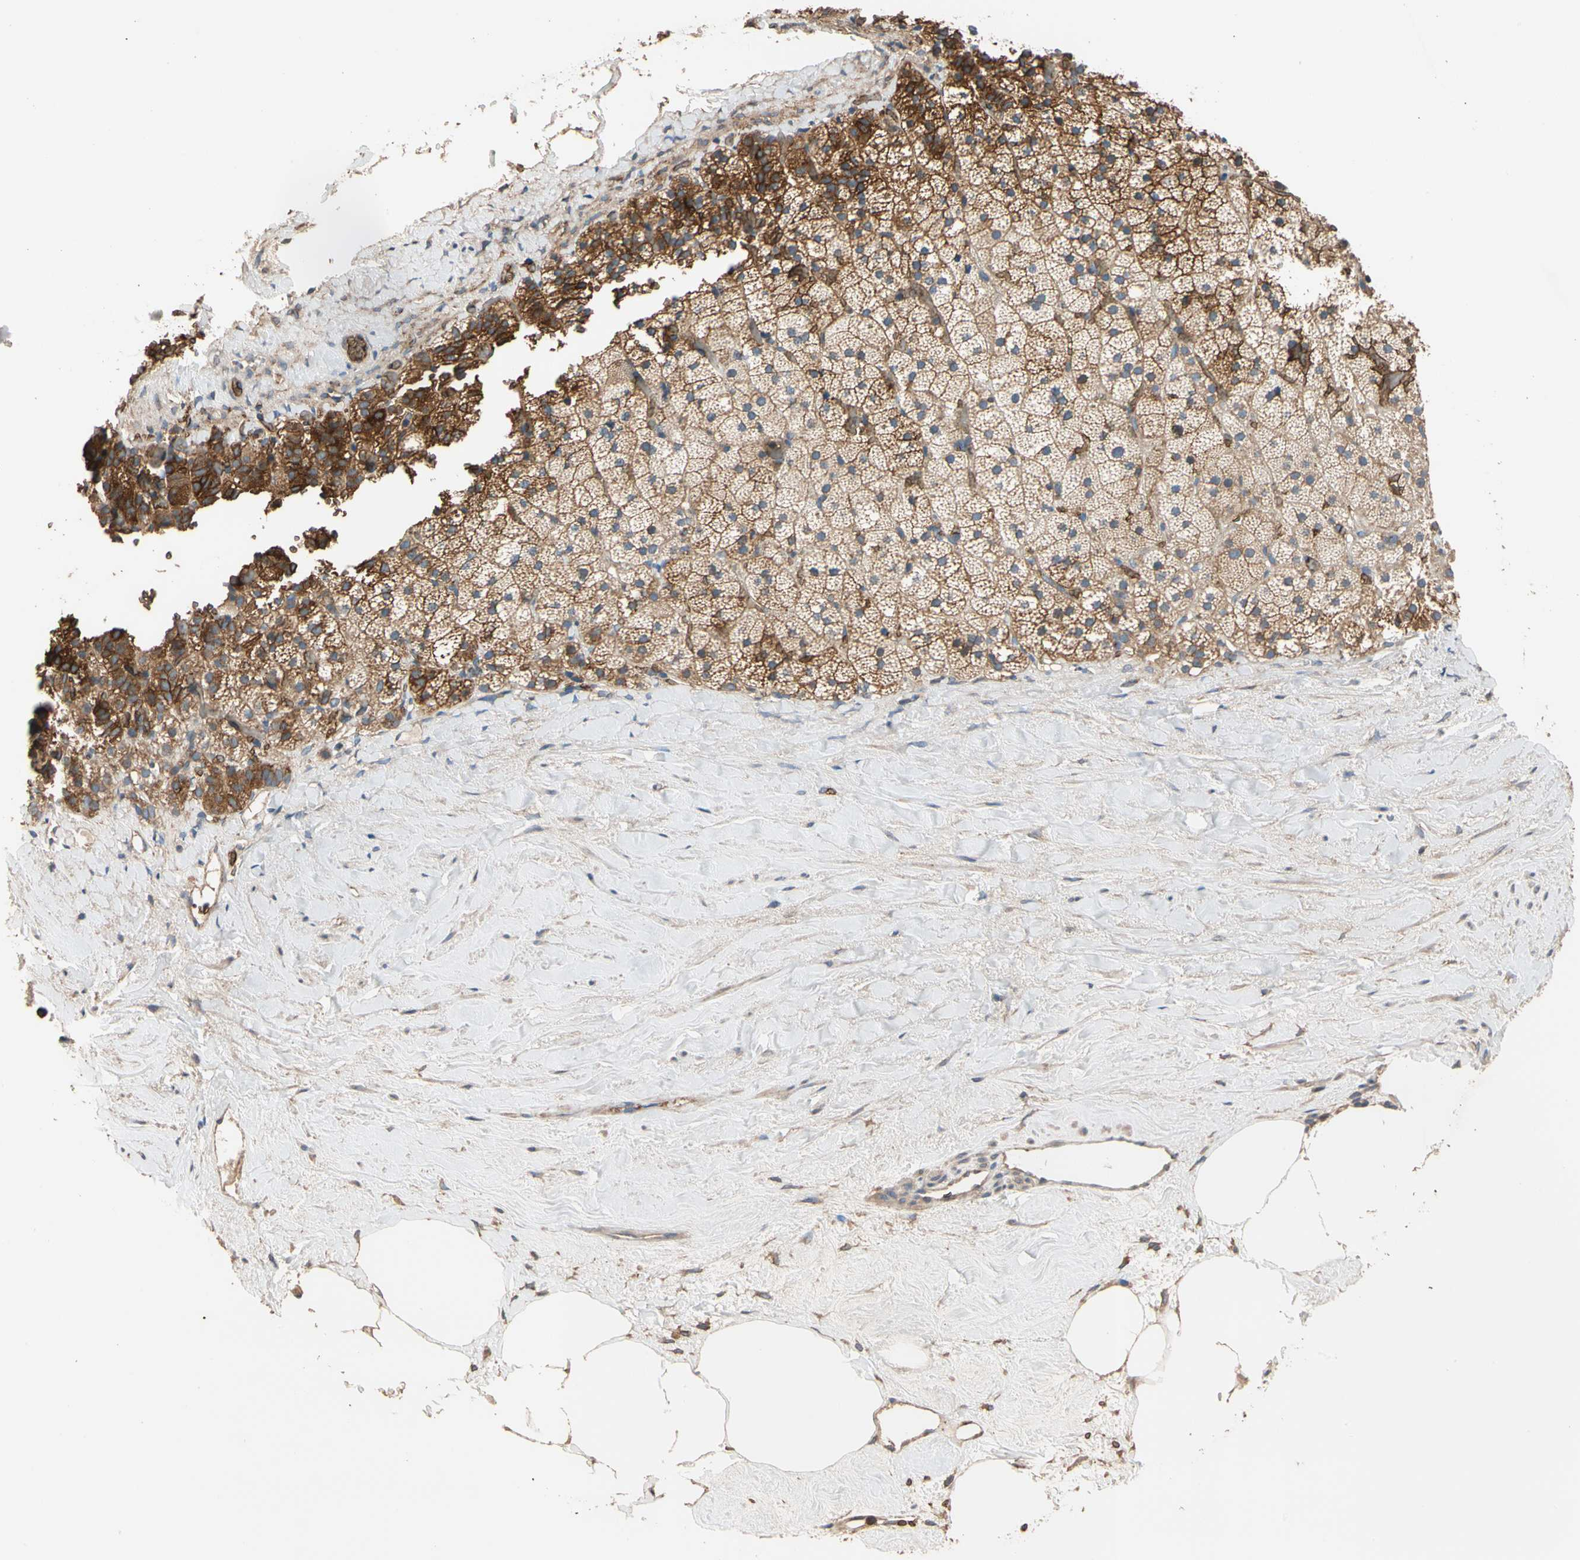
{"staining": {"intensity": "moderate", "quantity": ">75%", "location": "cytoplasmic/membranous"}, "tissue": "adrenal gland", "cell_type": "Glandular cells", "image_type": "normal", "snomed": [{"axis": "morphology", "description": "Normal tissue, NOS"}, {"axis": "topography", "description": "Adrenal gland"}], "caption": "Adrenal gland stained with DAB immunohistochemistry exhibits medium levels of moderate cytoplasmic/membranous staining in approximately >75% of glandular cells.", "gene": "RIOK2", "patient": {"sex": "male", "age": 35}}